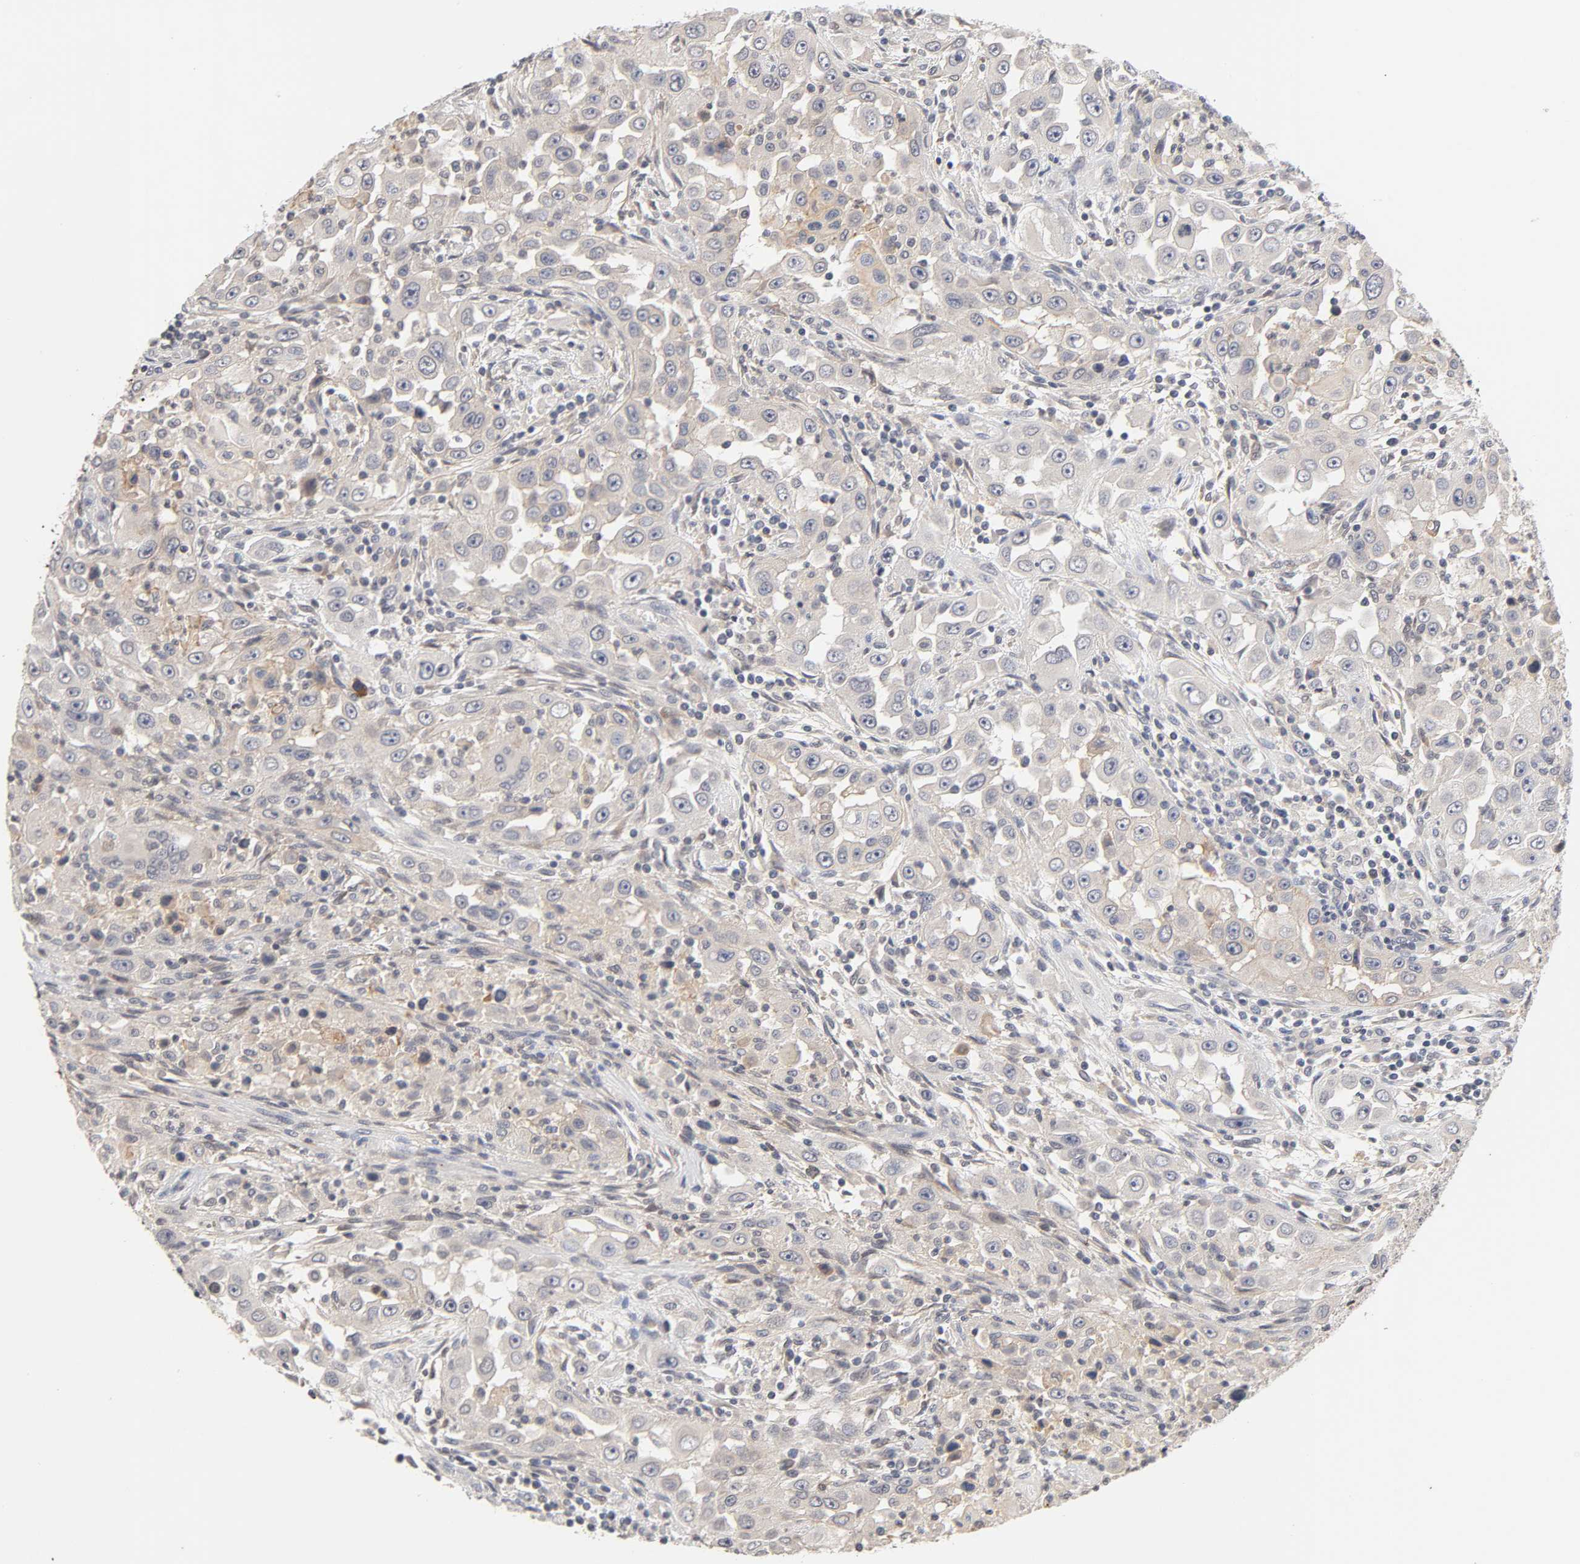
{"staining": {"intensity": "weak", "quantity": "<25%", "location": "cytoplasmic/membranous"}, "tissue": "head and neck cancer", "cell_type": "Tumor cells", "image_type": "cancer", "snomed": [{"axis": "morphology", "description": "Carcinoma, NOS"}, {"axis": "topography", "description": "Head-Neck"}], "caption": "Tumor cells are negative for protein expression in human head and neck cancer.", "gene": "CXADR", "patient": {"sex": "male", "age": 87}}